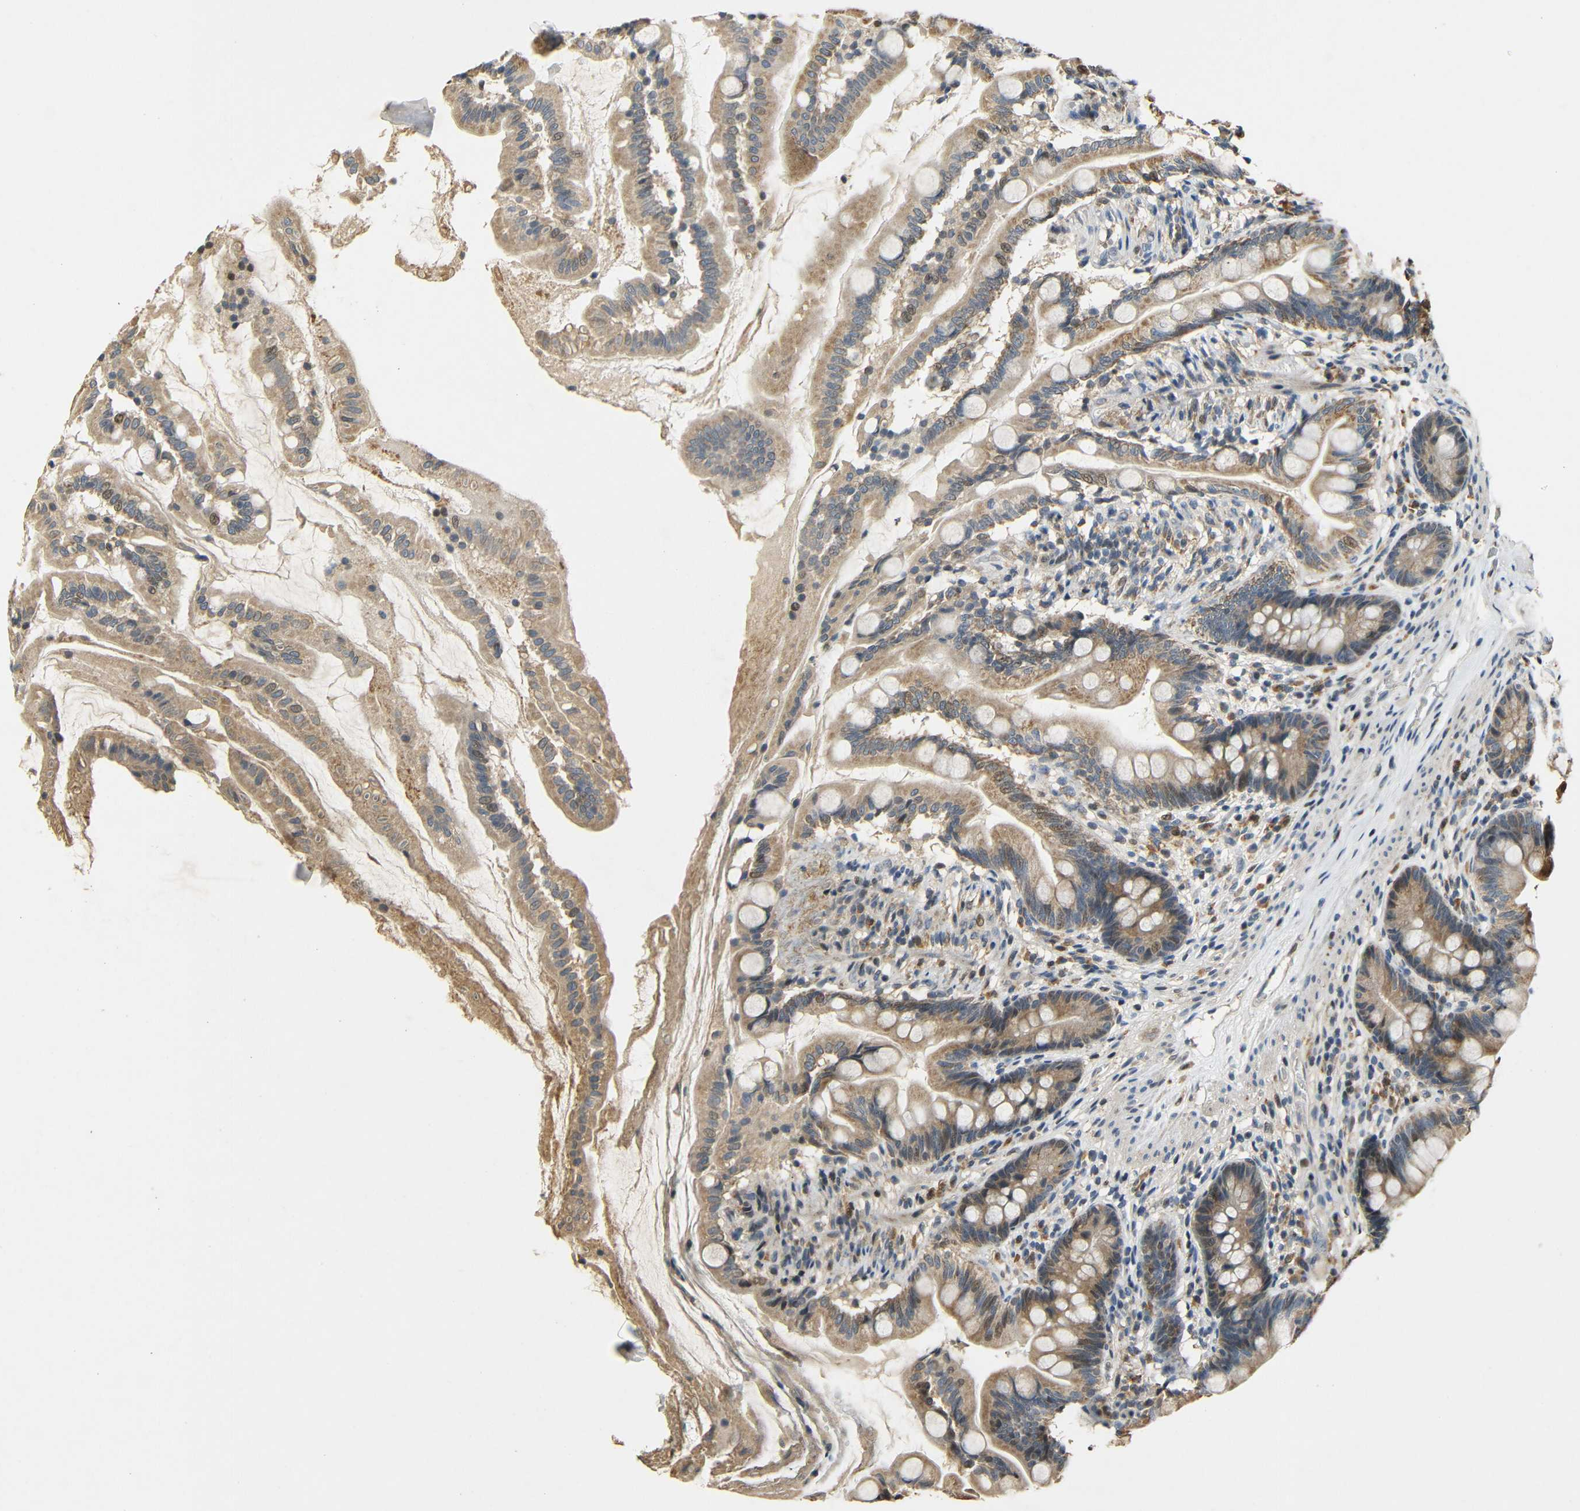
{"staining": {"intensity": "moderate", "quantity": ">75%", "location": "cytoplasmic/membranous"}, "tissue": "small intestine", "cell_type": "Glandular cells", "image_type": "normal", "snomed": [{"axis": "morphology", "description": "Normal tissue, NOS"}, {"axis": "topography", "description": "Small intestine"}], "caption": "An IHC image of unremarkable tissue is shown. Protein staining in brown shows moderate cytoplasmic/membranous positivity in small intestine within glandular cells.", "gene": "KAZALD1", "patient": {"sex": "female", "age": 56}}